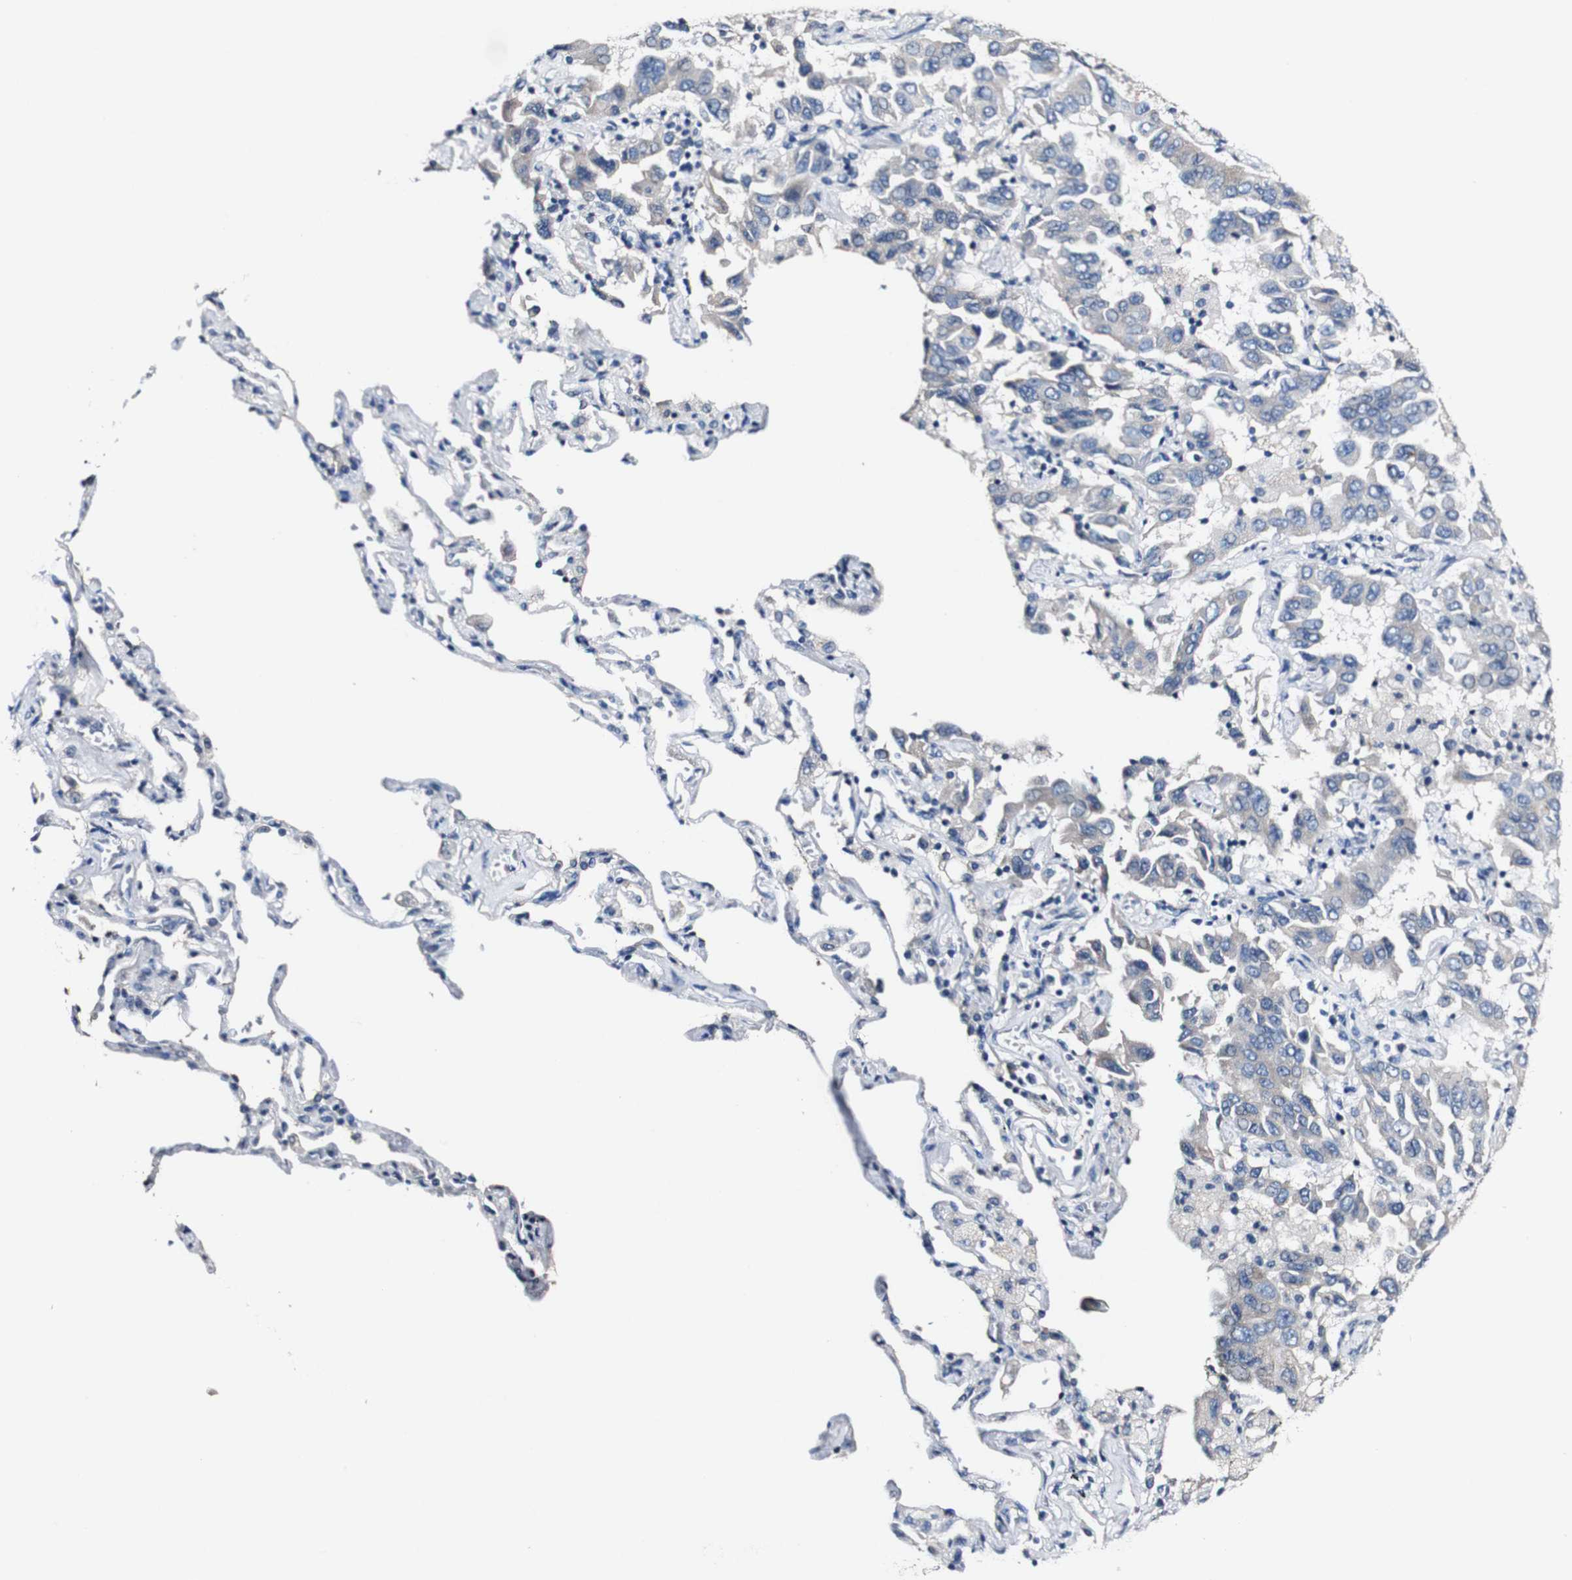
{"staining": {"intensity": "negative", "quantity": "none", "location": "none"}, "tissue": "lung cancer", "cell_type": "Tumor cells", "image_type": "cancer", "snomed": [{"axis": "morphology", "description": "Adenocarcinoma, NOS"}, {"axis": "topography", "description": "Lung"}], "caption": "DAB (3,3'-diaminobenzidine) immunohistochemical staining of lung cancer (adenocarcinoma) reveals no significant expression in tumor cells.", "gene": "GRAMD1A", "patient": {"sex": "male", "age": 64}}